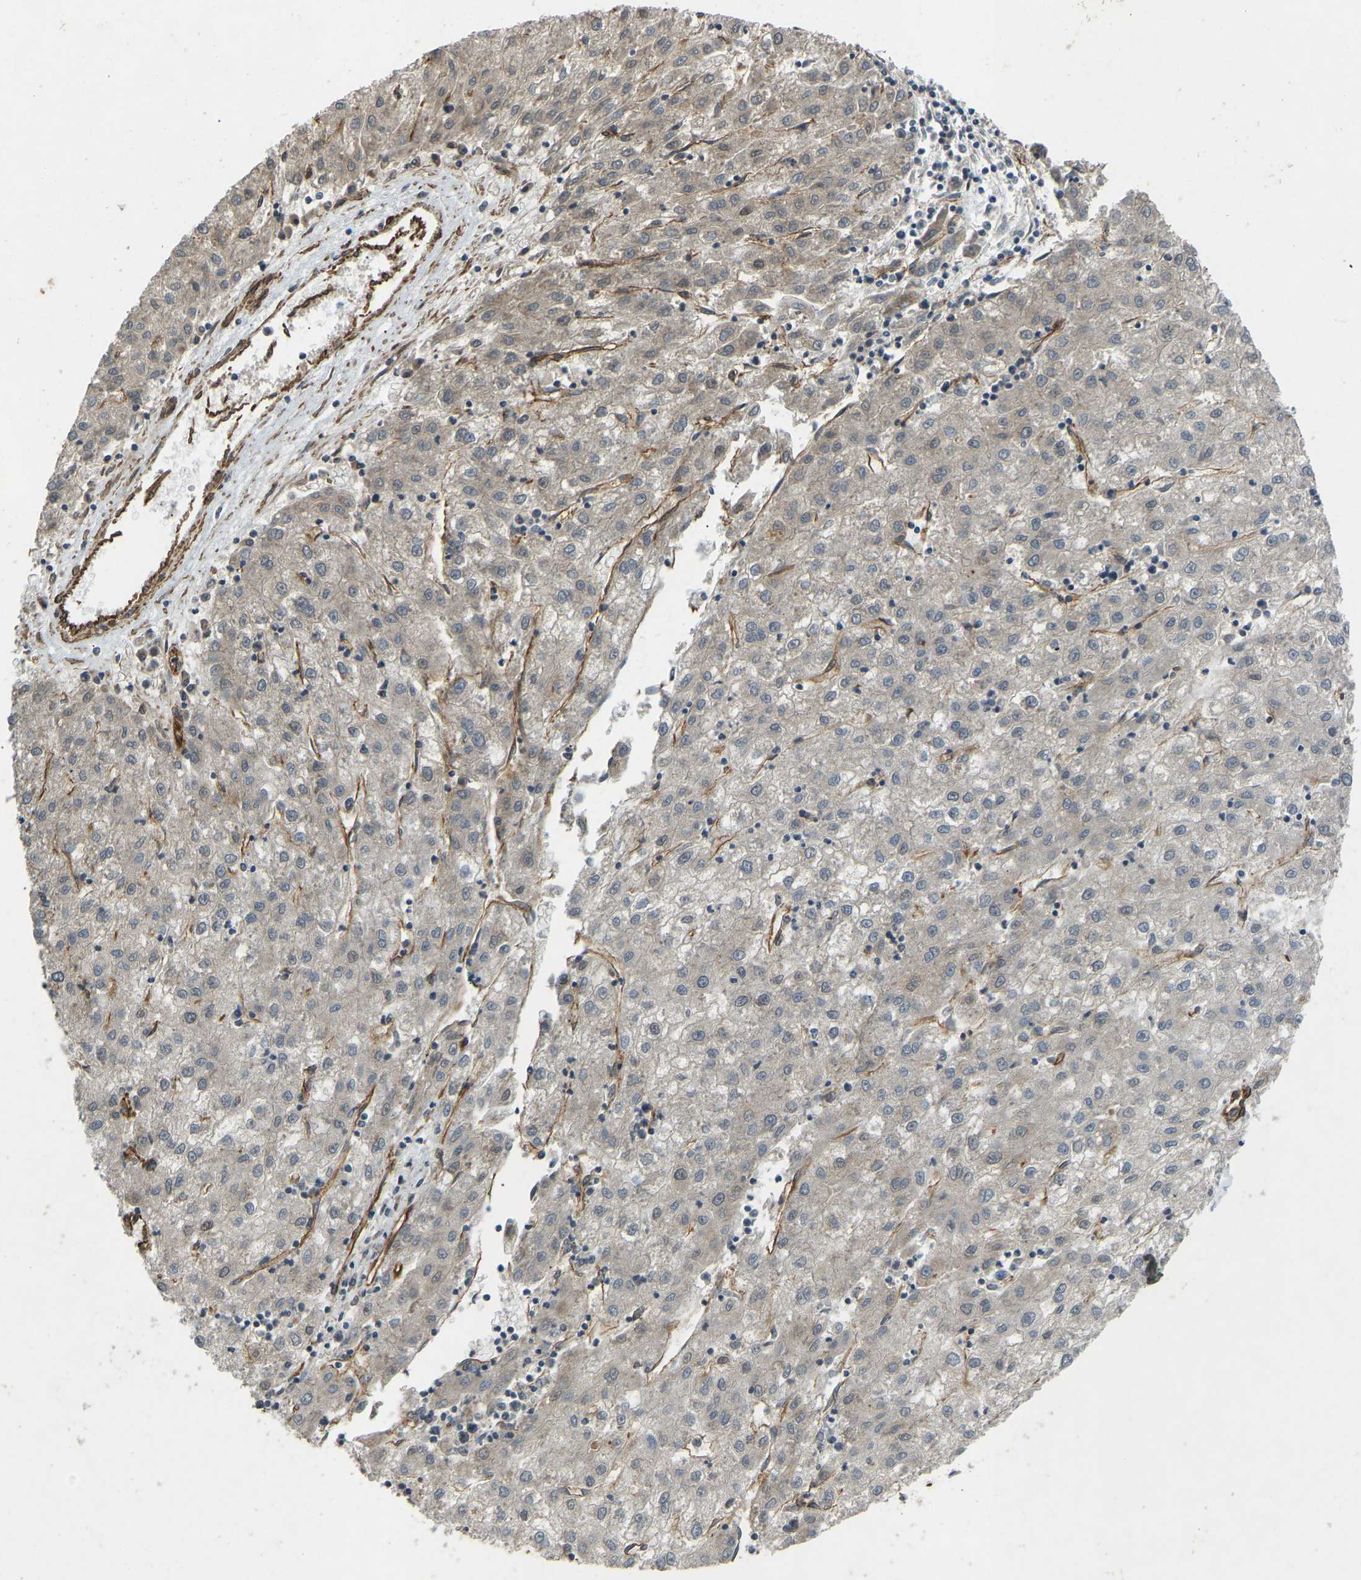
{"staining": {"intensity": "weak", "quantity": "<25%", "location": "cytoplasmic/membranous"}, "tissue": "liver cancer", "cell_type": "Tumor cells", "image_type": "cancer", "snomed": [{"axis": "morphology", "description": "Carcinoma, Hepatocellular, NOS"}, {"axis": "topography", "description": "Liver"}], "caption": "Tumor cells are negative for brown protein staining in liver cancer.", "gene": "NMB", "patient": {"sex": "male", "age": 72}}